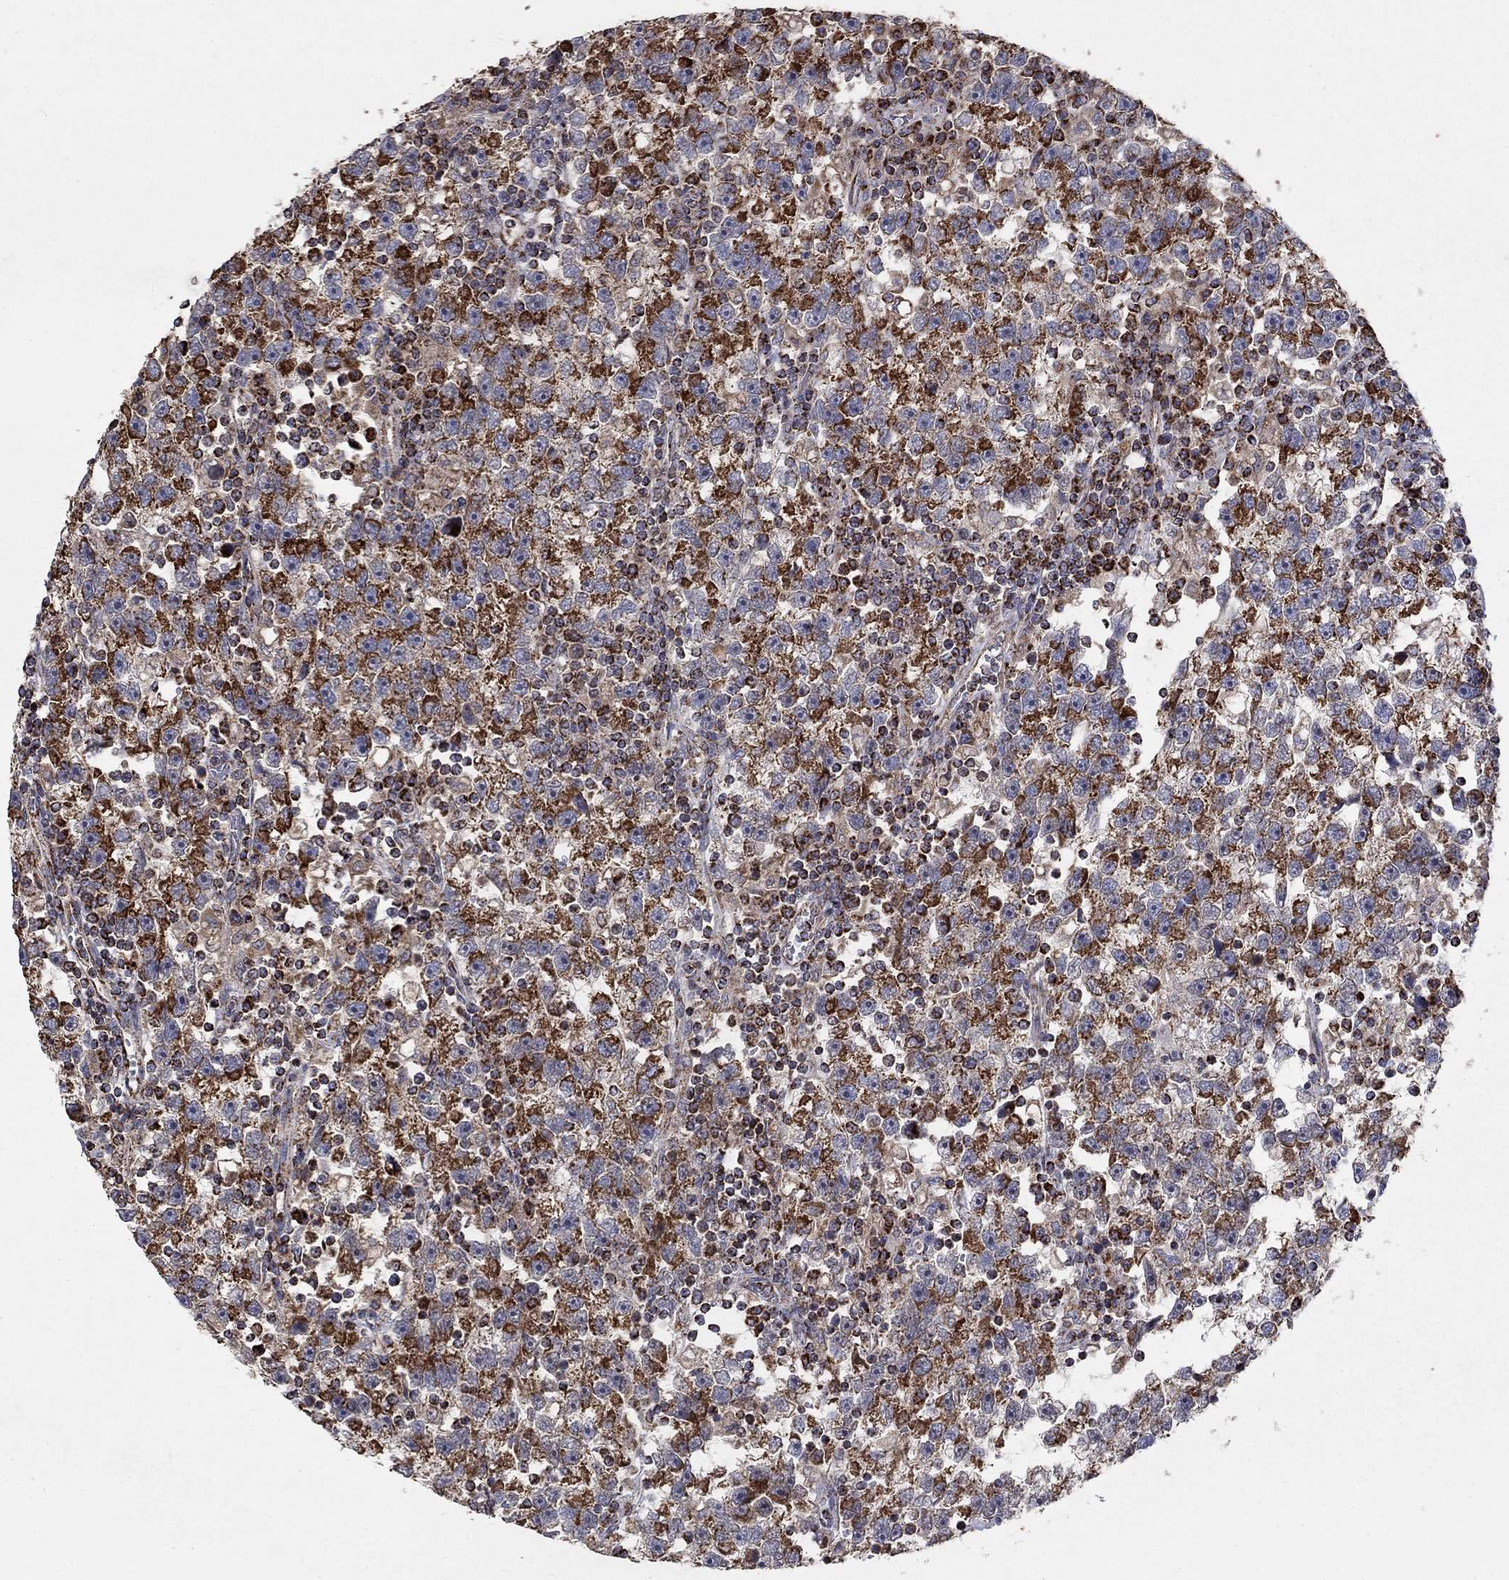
{"staining": {"intensity": "strong", "quantity": "25%-75%", "location": "cytoplasmic/membranous"}, "tissue": "testis cancer", "cell_type": "Tumor cells", "image_type": "cancer", "snomed": [{"axis": "morphology", "description": "Seminoma, NOS"}, {"axis": "topography", "description": "Testis"}], "caption": "Human testis cancer (seminoma) stained with a protein marker exhibits strong staining in tumor cells.", "gene": "GPSM1", "patient": {"sex": "male", "age": 47}}